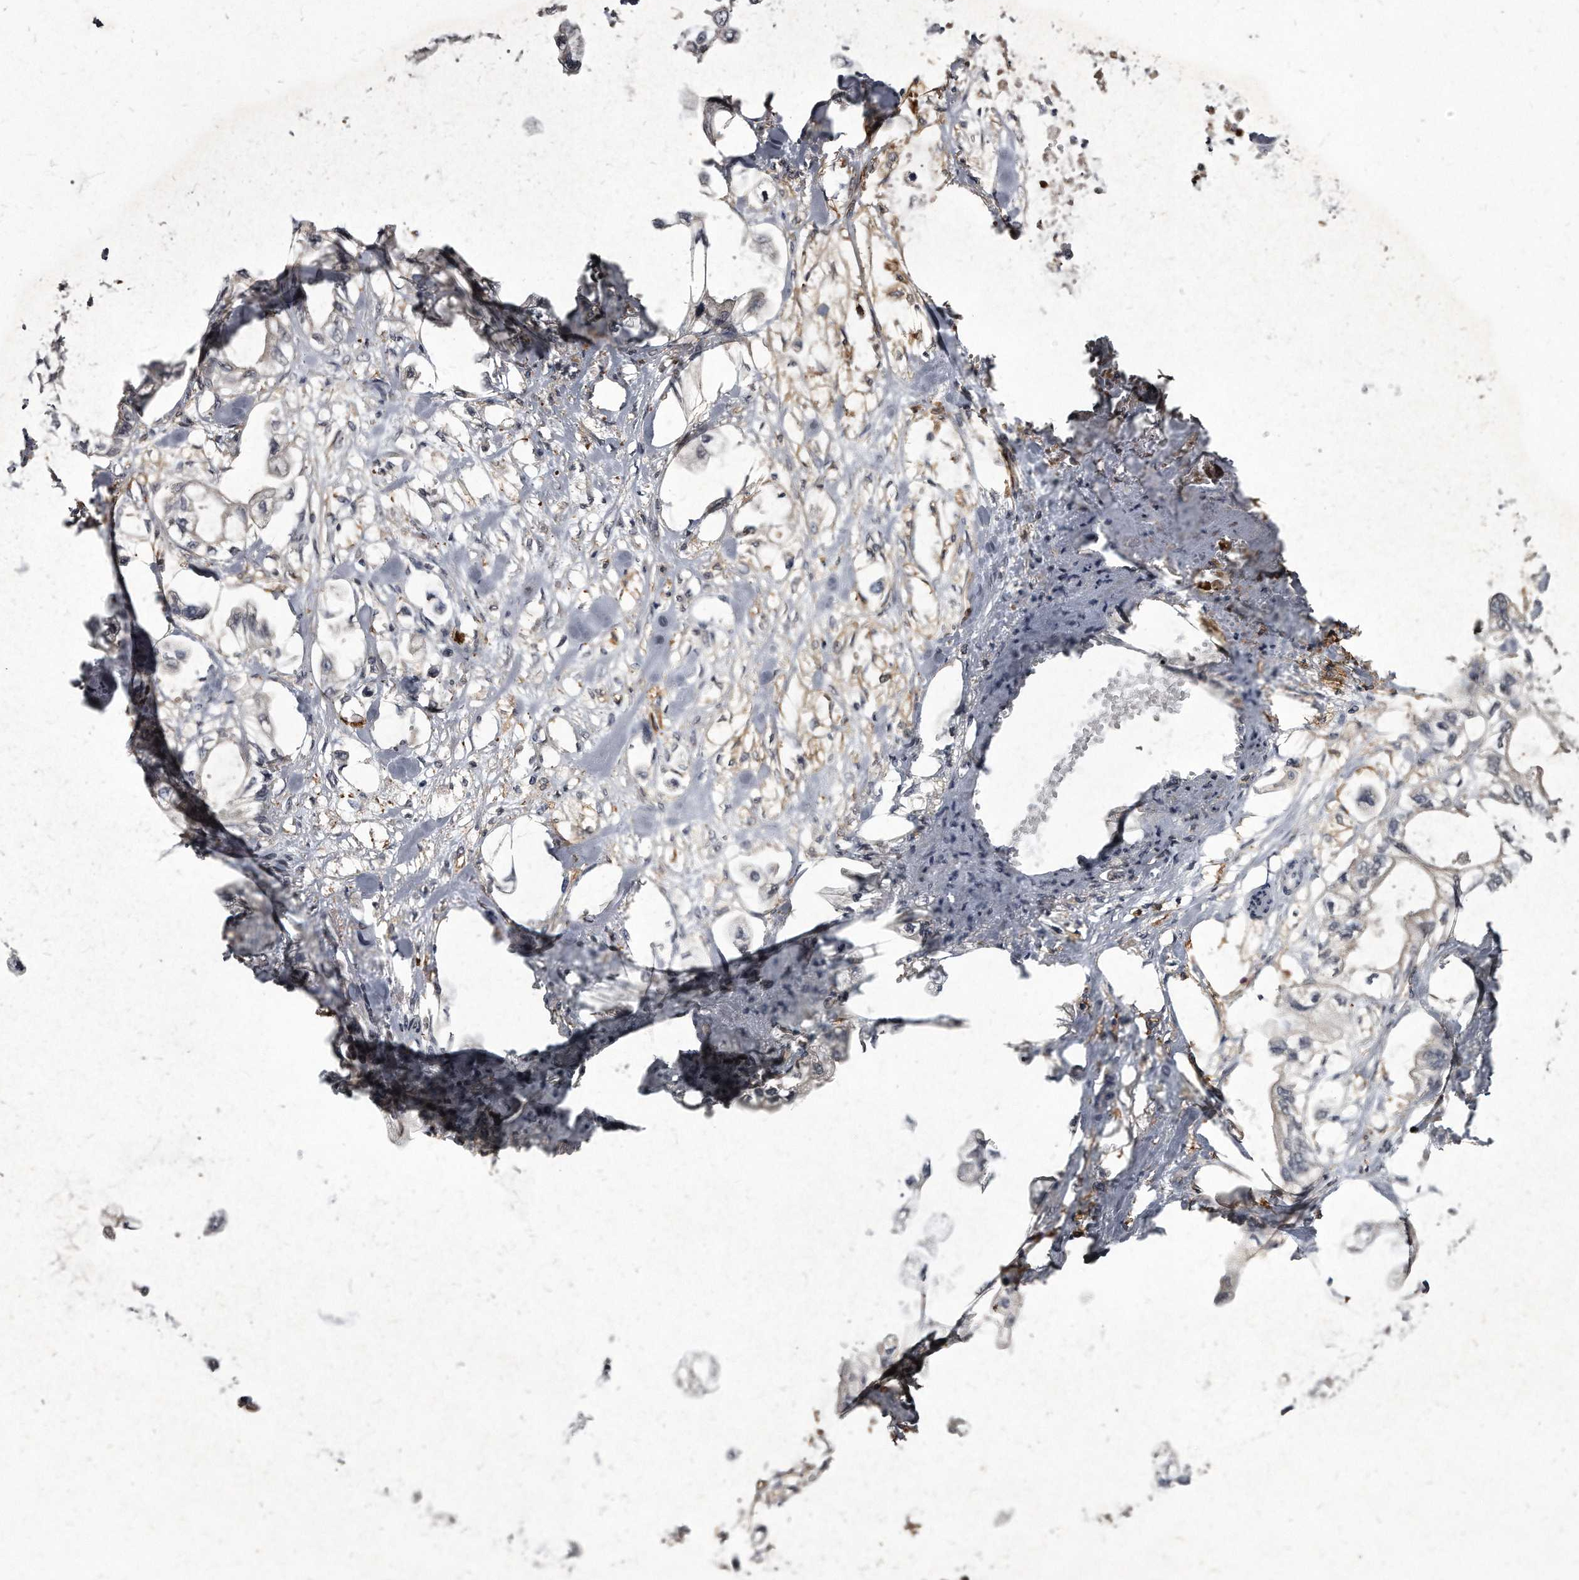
{"staining": {"intensity": "negative", "quantity": "none", "location": "none"}, "tissue": "stomach cancer", "cell_type": "Tumor cells", "image_type": "cancer", "snomed": [{"axis": "morphology", "description": "Normal tissue, NOS"}, {"axis": "morphology", "description": "Adenocarcinoma, NOS"}, {"axis": "topography", "description": "Stomach"}], "caption": "IHC image of neoplastic tissue: human stomach cancer stained with DAB reveals no significant protein expression in tumor cells.", "gene": "KLHDC3", "patient": {"sex": "male", "age": 62}}